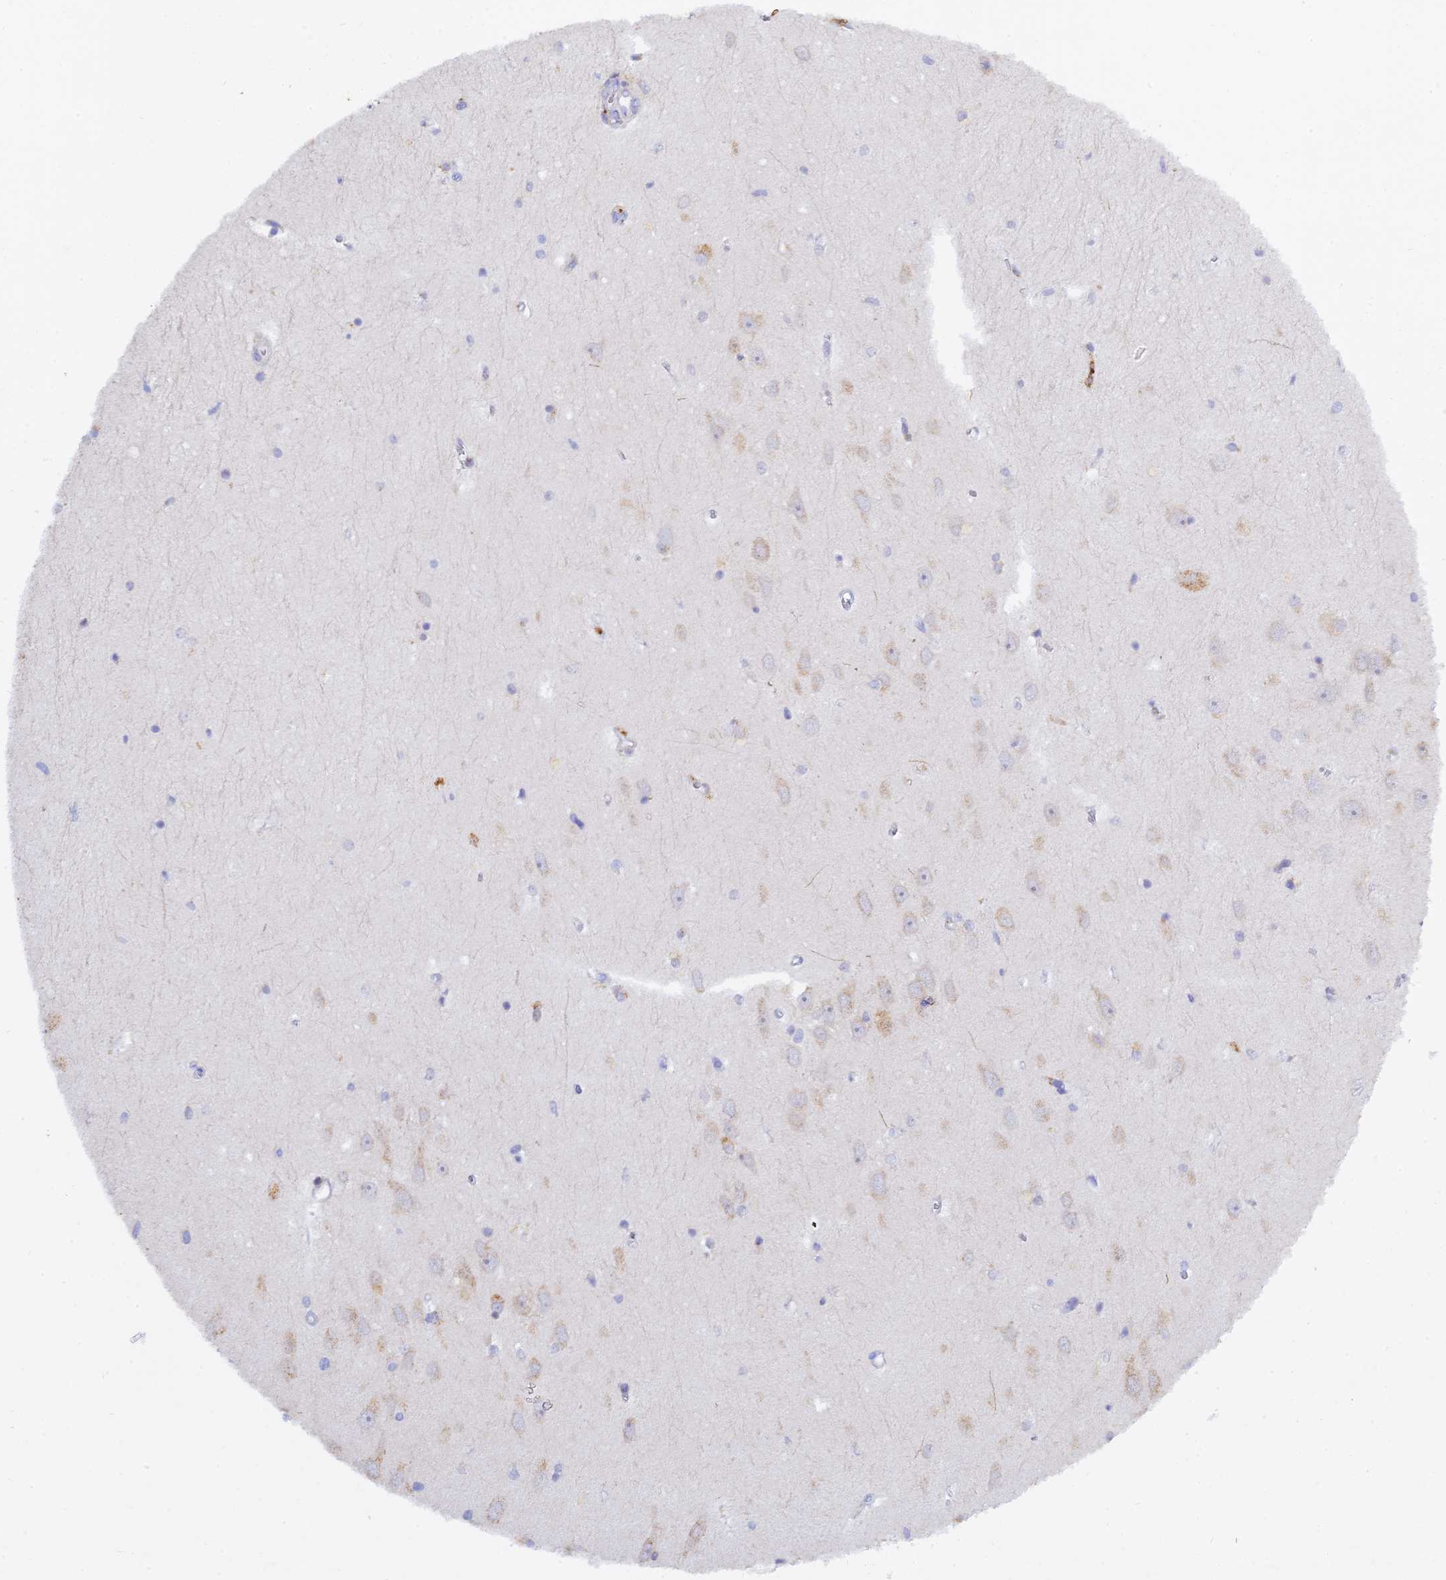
{"staining": {"intensity": "negative", "quantity": "none", "location": "none"}, "tissue": "hippocampus", "cell_type": "Glial cells", "image_type": "normal", "snomed": [{"axis": "morphology", "description": "Normal tissue, NOS"}, {"axis": "topography", "description": "Hippocampus"}], "caption": "Histopathology image shows no significant protein expression in glial cells of unremarkable hippocampus. (DAB immunohistochemistry (IHC) visualized using brightfield microscopy, high magnification).", "gene": "RPGRIP1L", "patient": {"sex": "female", "age": 64}}